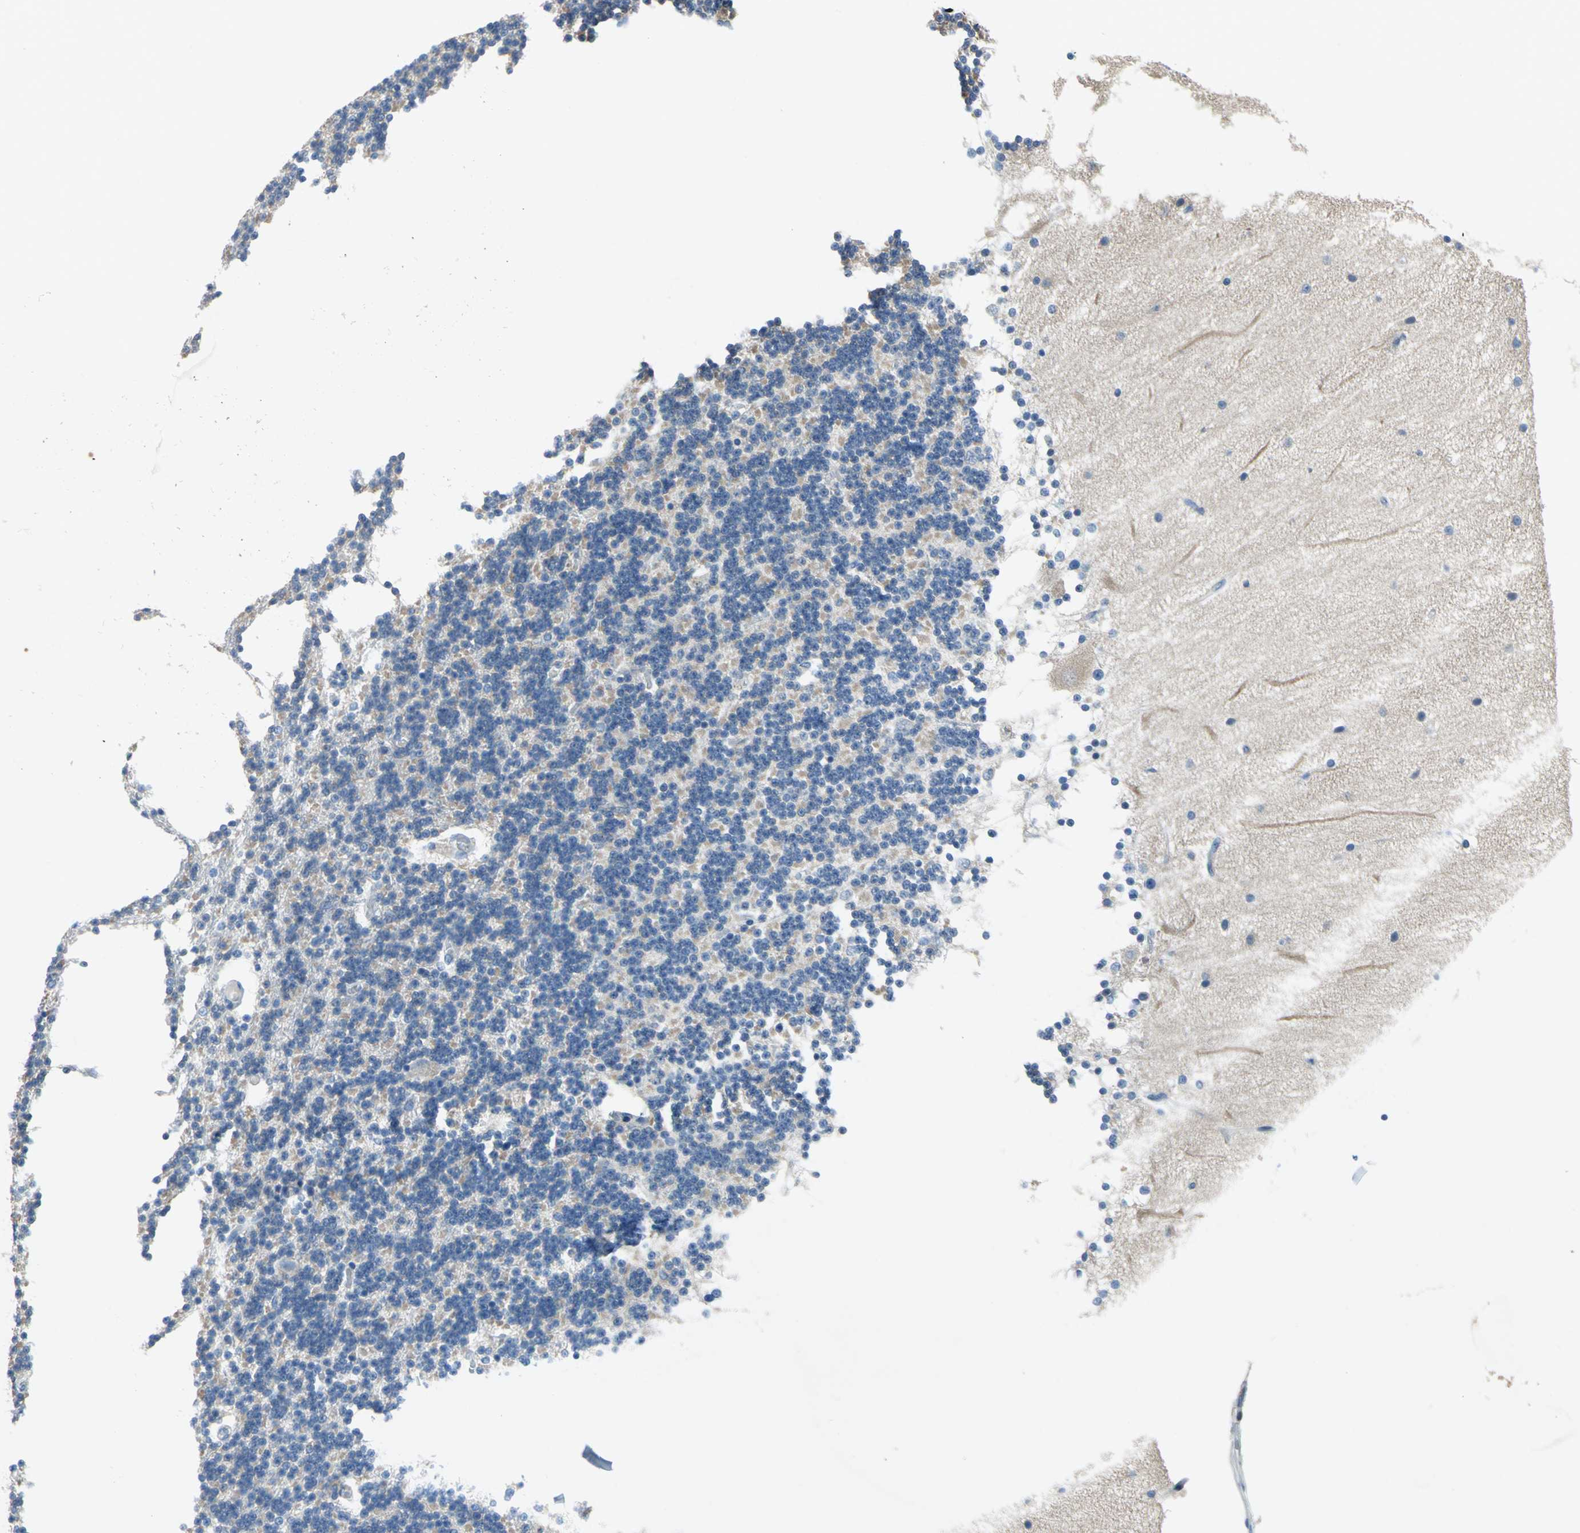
{"staining": {"intensity": "weak", "quantity": "25%-75%", "location": "cytoplasmic/membranous"}, "tissue": "cerebellum", "cell_type": "Cells in granular layer", "image_type": "normal", "snomed": [{"axis": "morphology", "description": "Normal tissue, NOS"}, {"axis": "topography", "description": "Cerebellum"}], "caption": "High-power microscopy captured an immunohistochemistry (IHC) photomicrograph of benign cerebellum, revealing weak cytoplasmic/membranous positivity in about 25%-75% of cells in granular layer.", "gene": "MUC4", "patient": {"sex": "female", "age": 54}}